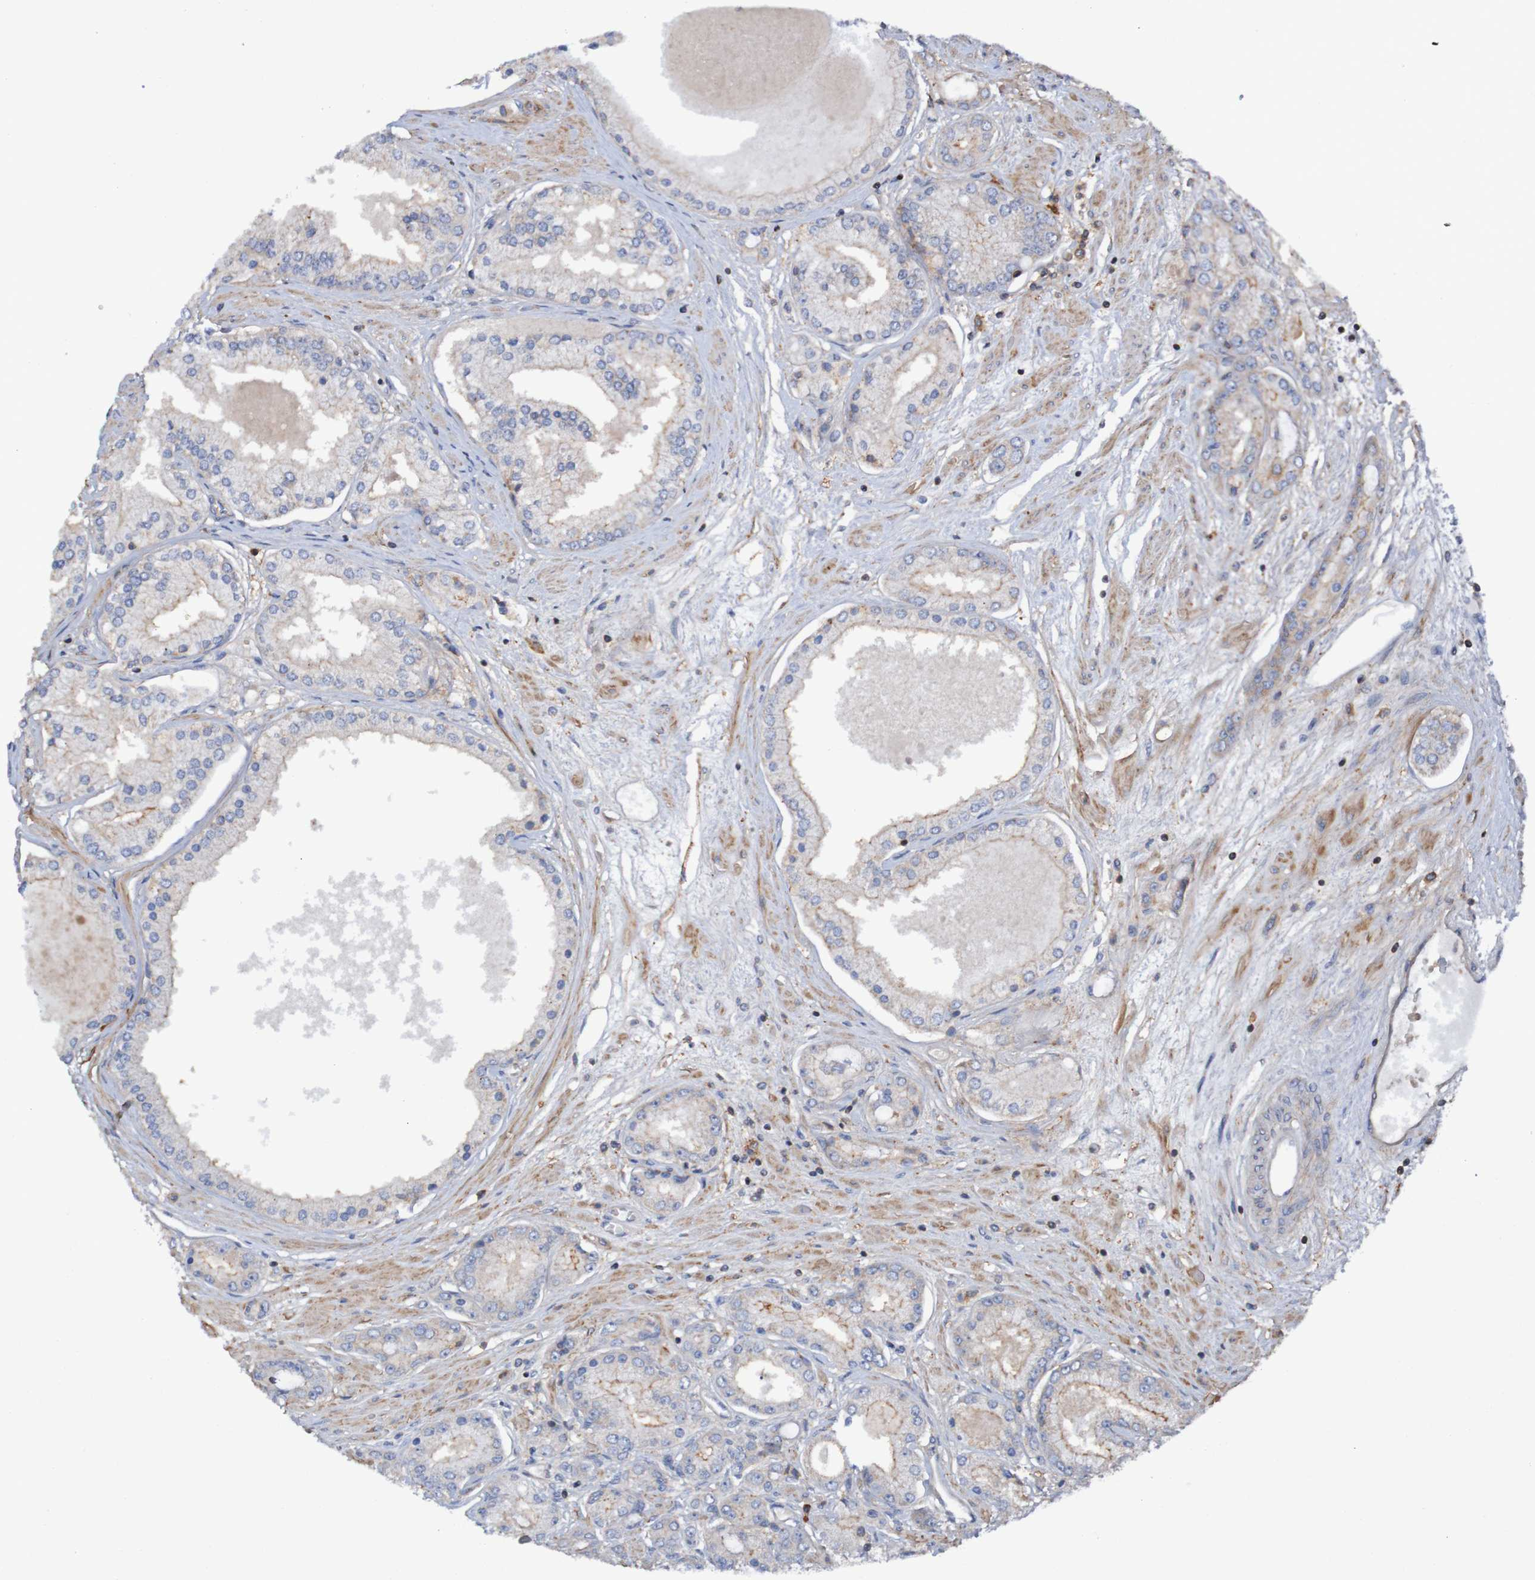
{"staining": {"intensity": "moderate", "quantity": "25%-75%", "location": "cytoplasmic/membranous"}, "tissue": "prostate cancer", "cell_type": "Tumor cells", "image_type": "cancer", "snomed": [{"axis": "morphology", "description": "Adenocarcinoma, High grade"}, {"axis": "topography", "description": "Prostate"}], "caption": "Protein staining shows moderate cytoplasmic/membranous positivity in about 25%-75% of tumor cells in prostate cancer.", "gene": "PDGFB", "patient": {"sex": "male", "age": 59}}